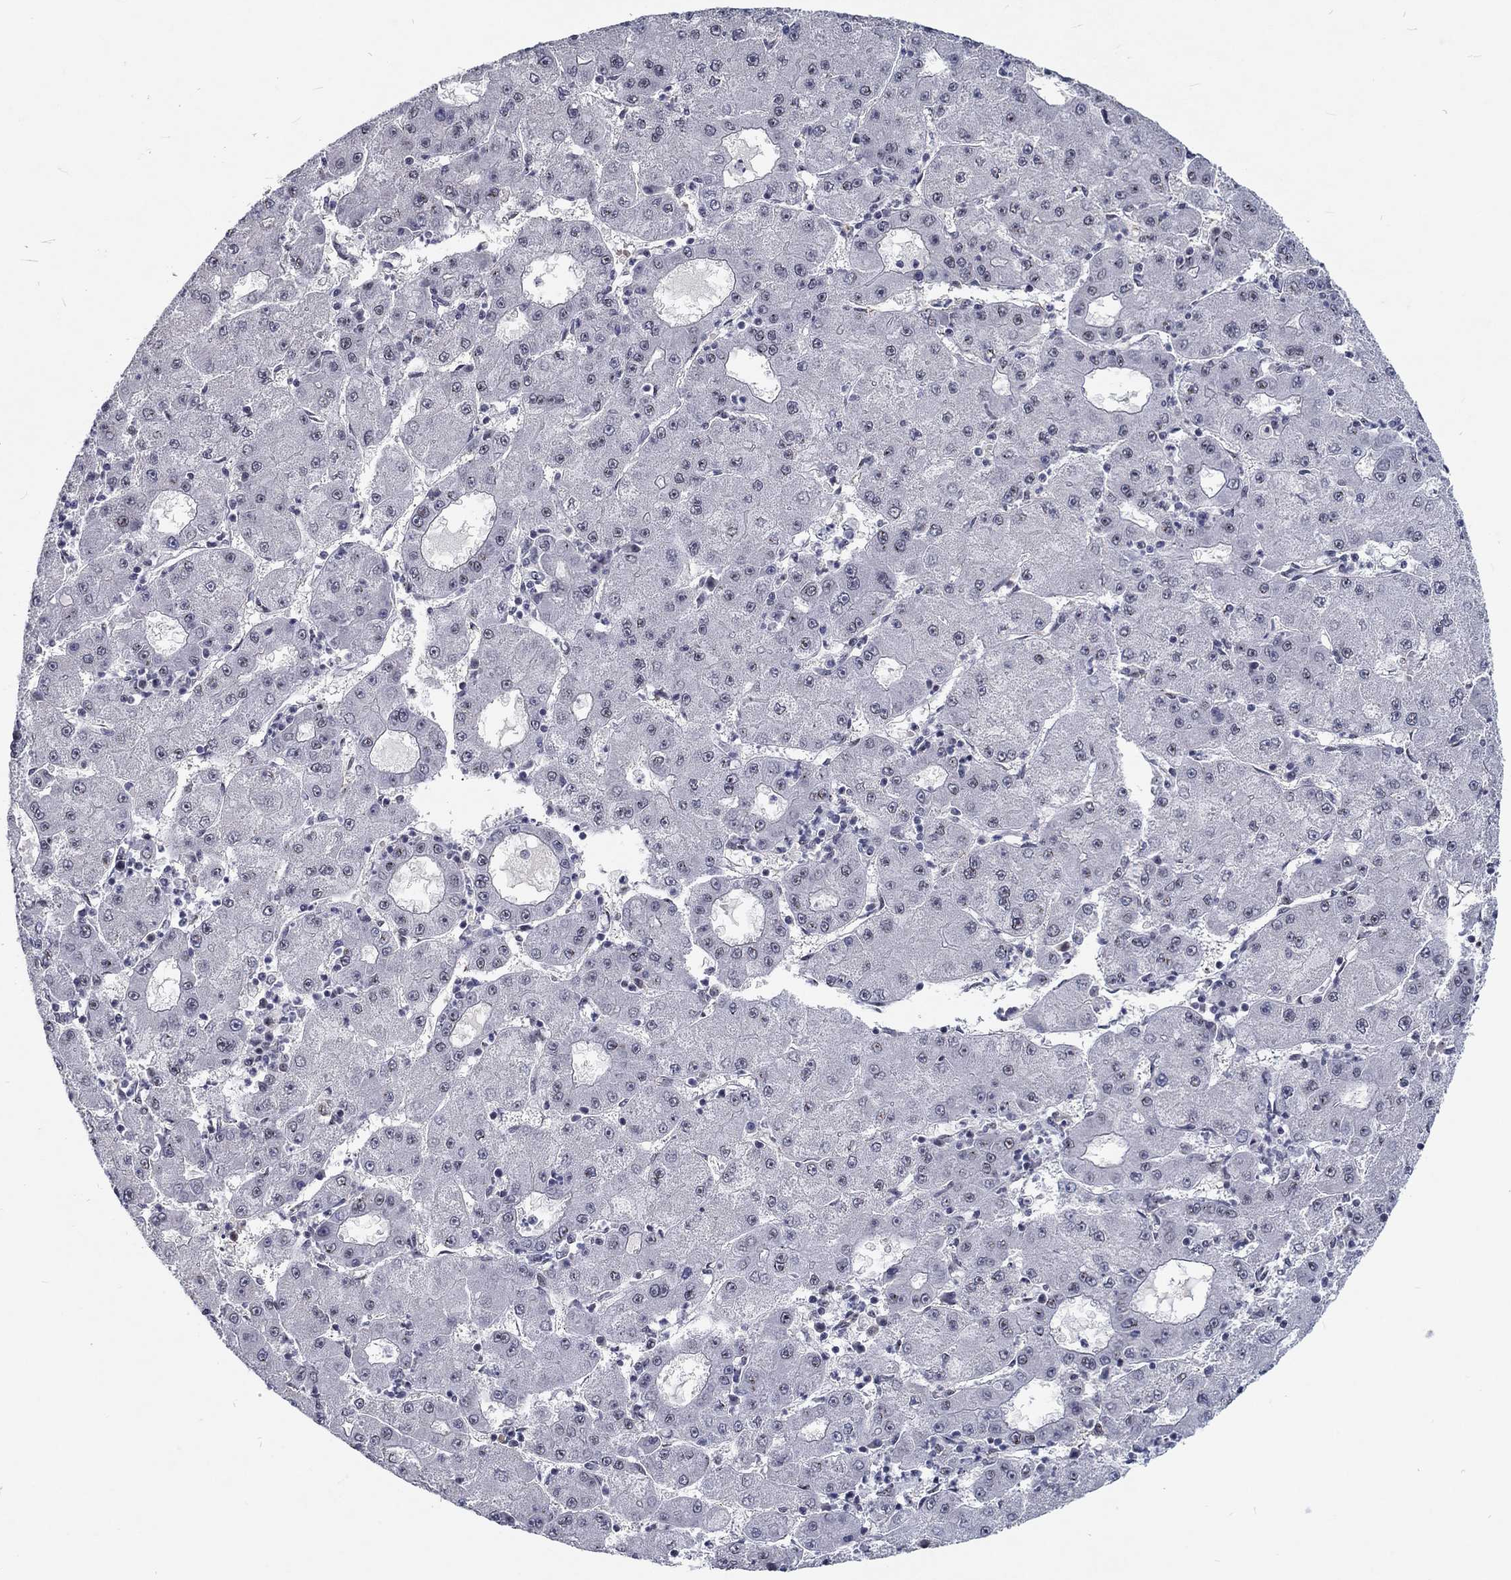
{"staining": {"intensity": "negative", "quantity": "none", "location": "none"}, "tissue": "liver cancer", "cell_type": "Tumor cells", "image_type": "cancer", "snomed": [{"axis": "morphology", "description": "Carcinoma, Hepatocellular, NOS"}, {"axis": "topography", "description": "Liver"}], "caption": "Hepatocellular carcinoma (liver) was stained to show a protein in brown. There is no significant expression in tumor cells.", "gene": "ZBED1", "patient": {"sex": "male", "age": 73}}